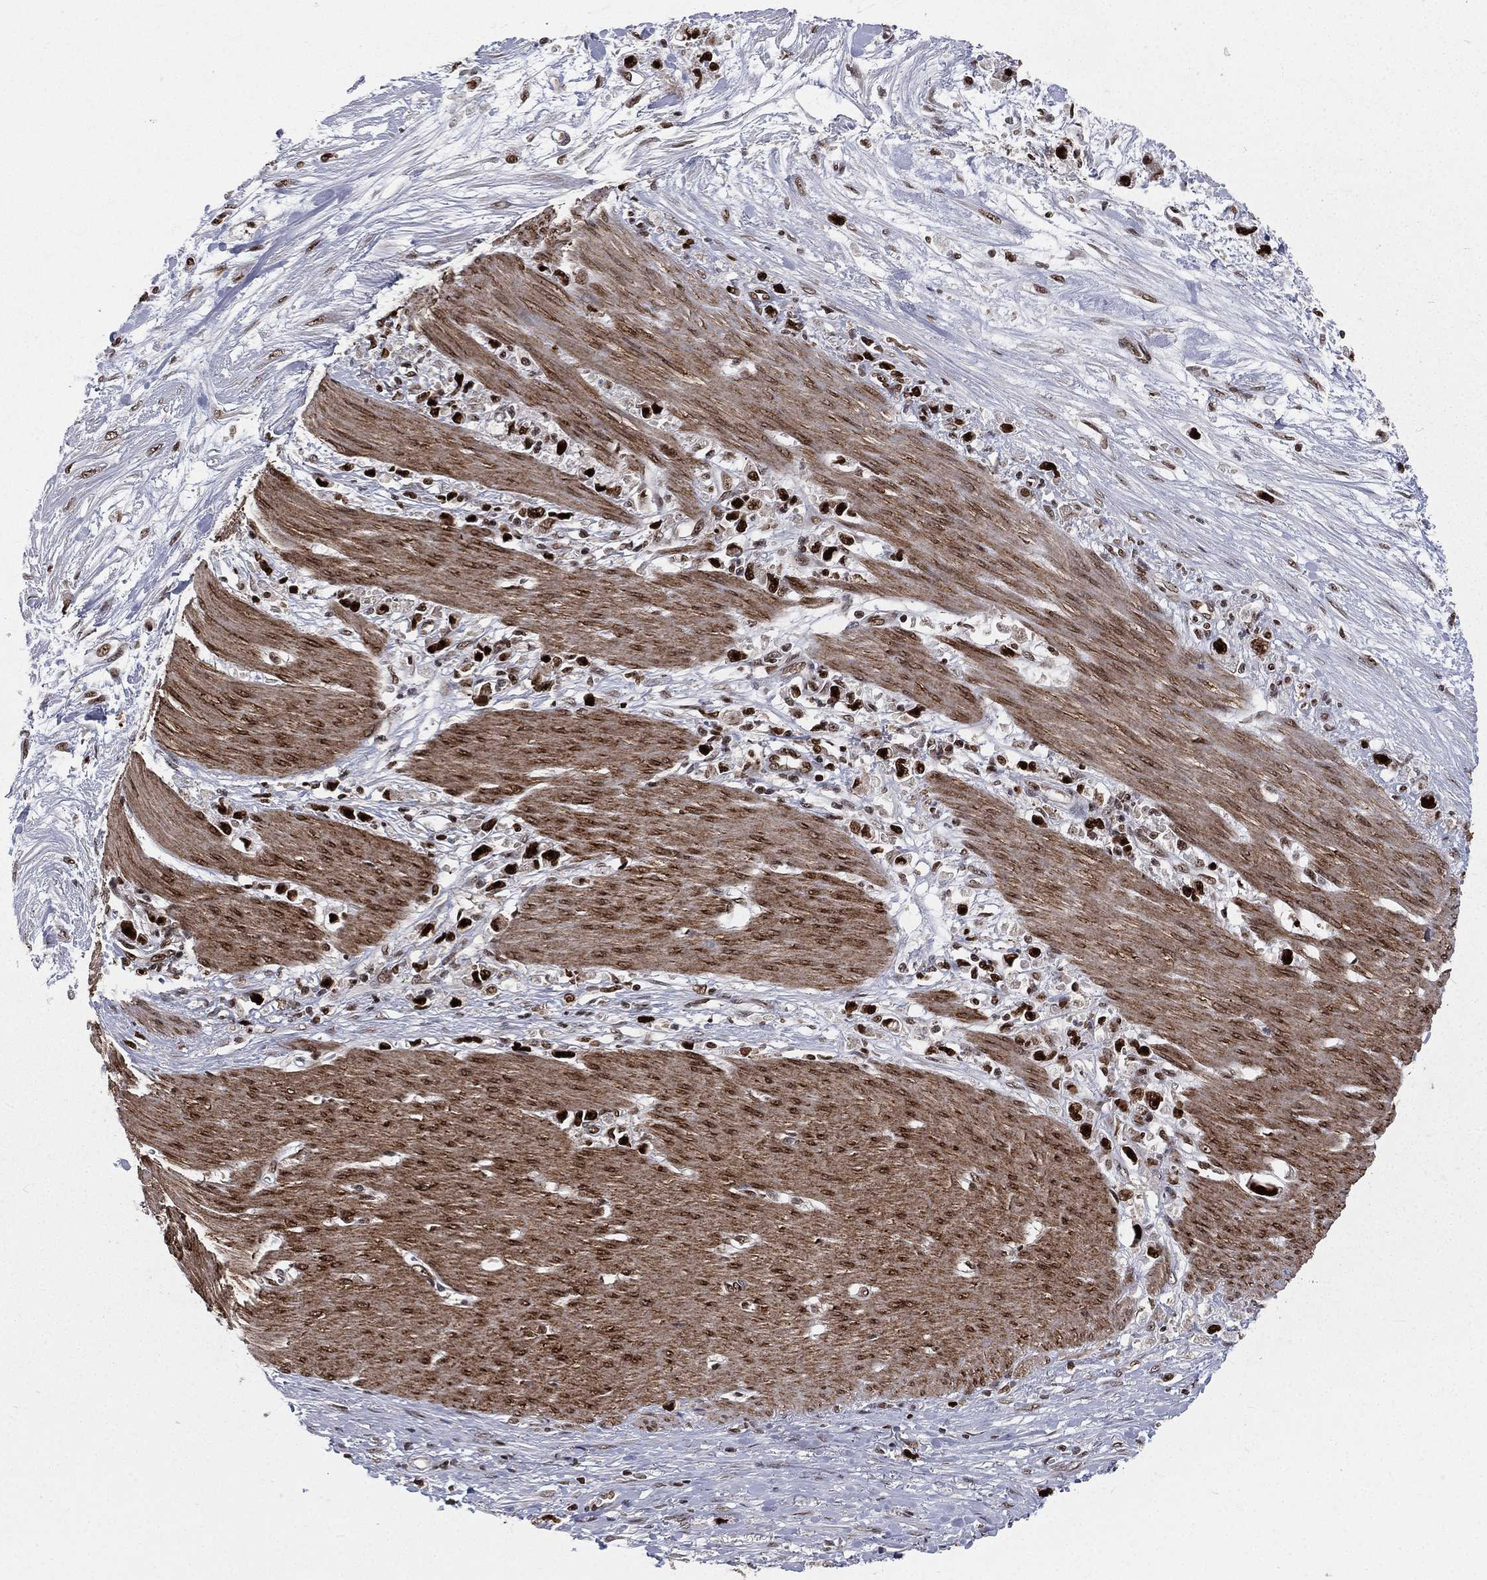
{"staining": {"intensity": "strong", "quantity": ">75%", "location": "nuclear"}, "tissue": "stomach cancer", "cell_type": "Tumor cells", "image_type": "cancer", "snomed": [{"axis": "morphology", "description": "Adenocarcinoma, NOS"}, {"axis": "topography", "description": "Stomach"}], "caption": "Human stomach cancer (adenocarcinoma) stained with a brown dye shows strong nuclear positive staining in about >75% of tumor cells.", "gene": "POLB", "patient": {"sex": "female", "age": 59}}